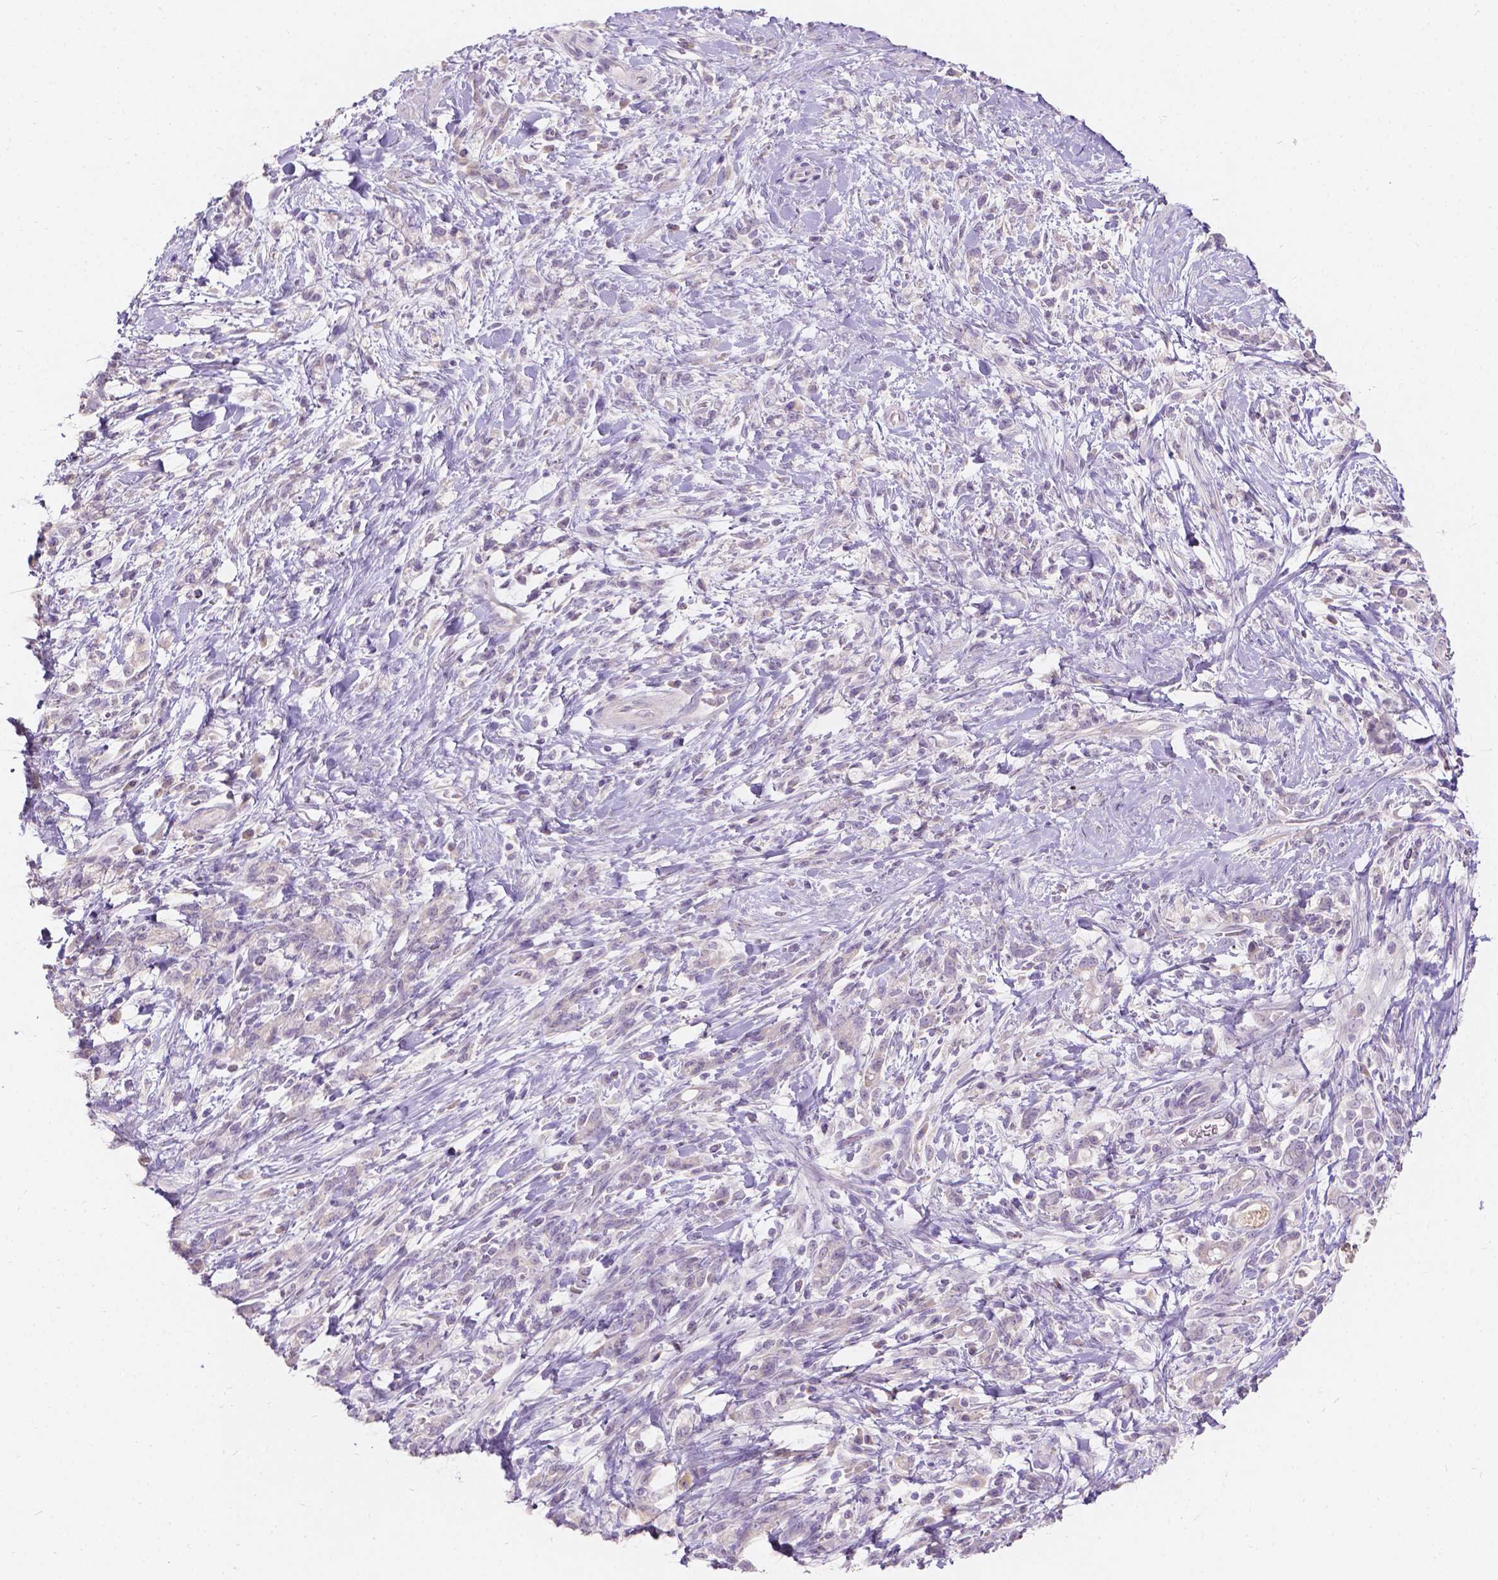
{"staining": {"intensity": "negative", "quantity": "none", "location": "none"}, "tissue": "stomach cancer", "cell_type": "Tumor cells", "image_type": "cancer", "snomed": [{"axis": "morphology", "description": "Adenocarcinoma, NOS"}, {"axis": "topography", "description": "Stomach"}], "caption": "A photomicrograph of adenocarcinoma (stomach) stained for a protein reveals no brown staining in tumor cells. Brightfield microscopy of immunohistochemistry stained with DAB (3,3'-diaminobenzidine) (brown) and hematoxylin (blue), captured at high magnification.", "gene": "DCAF4L1", "patient": {"sex": "female", "age": 57}}